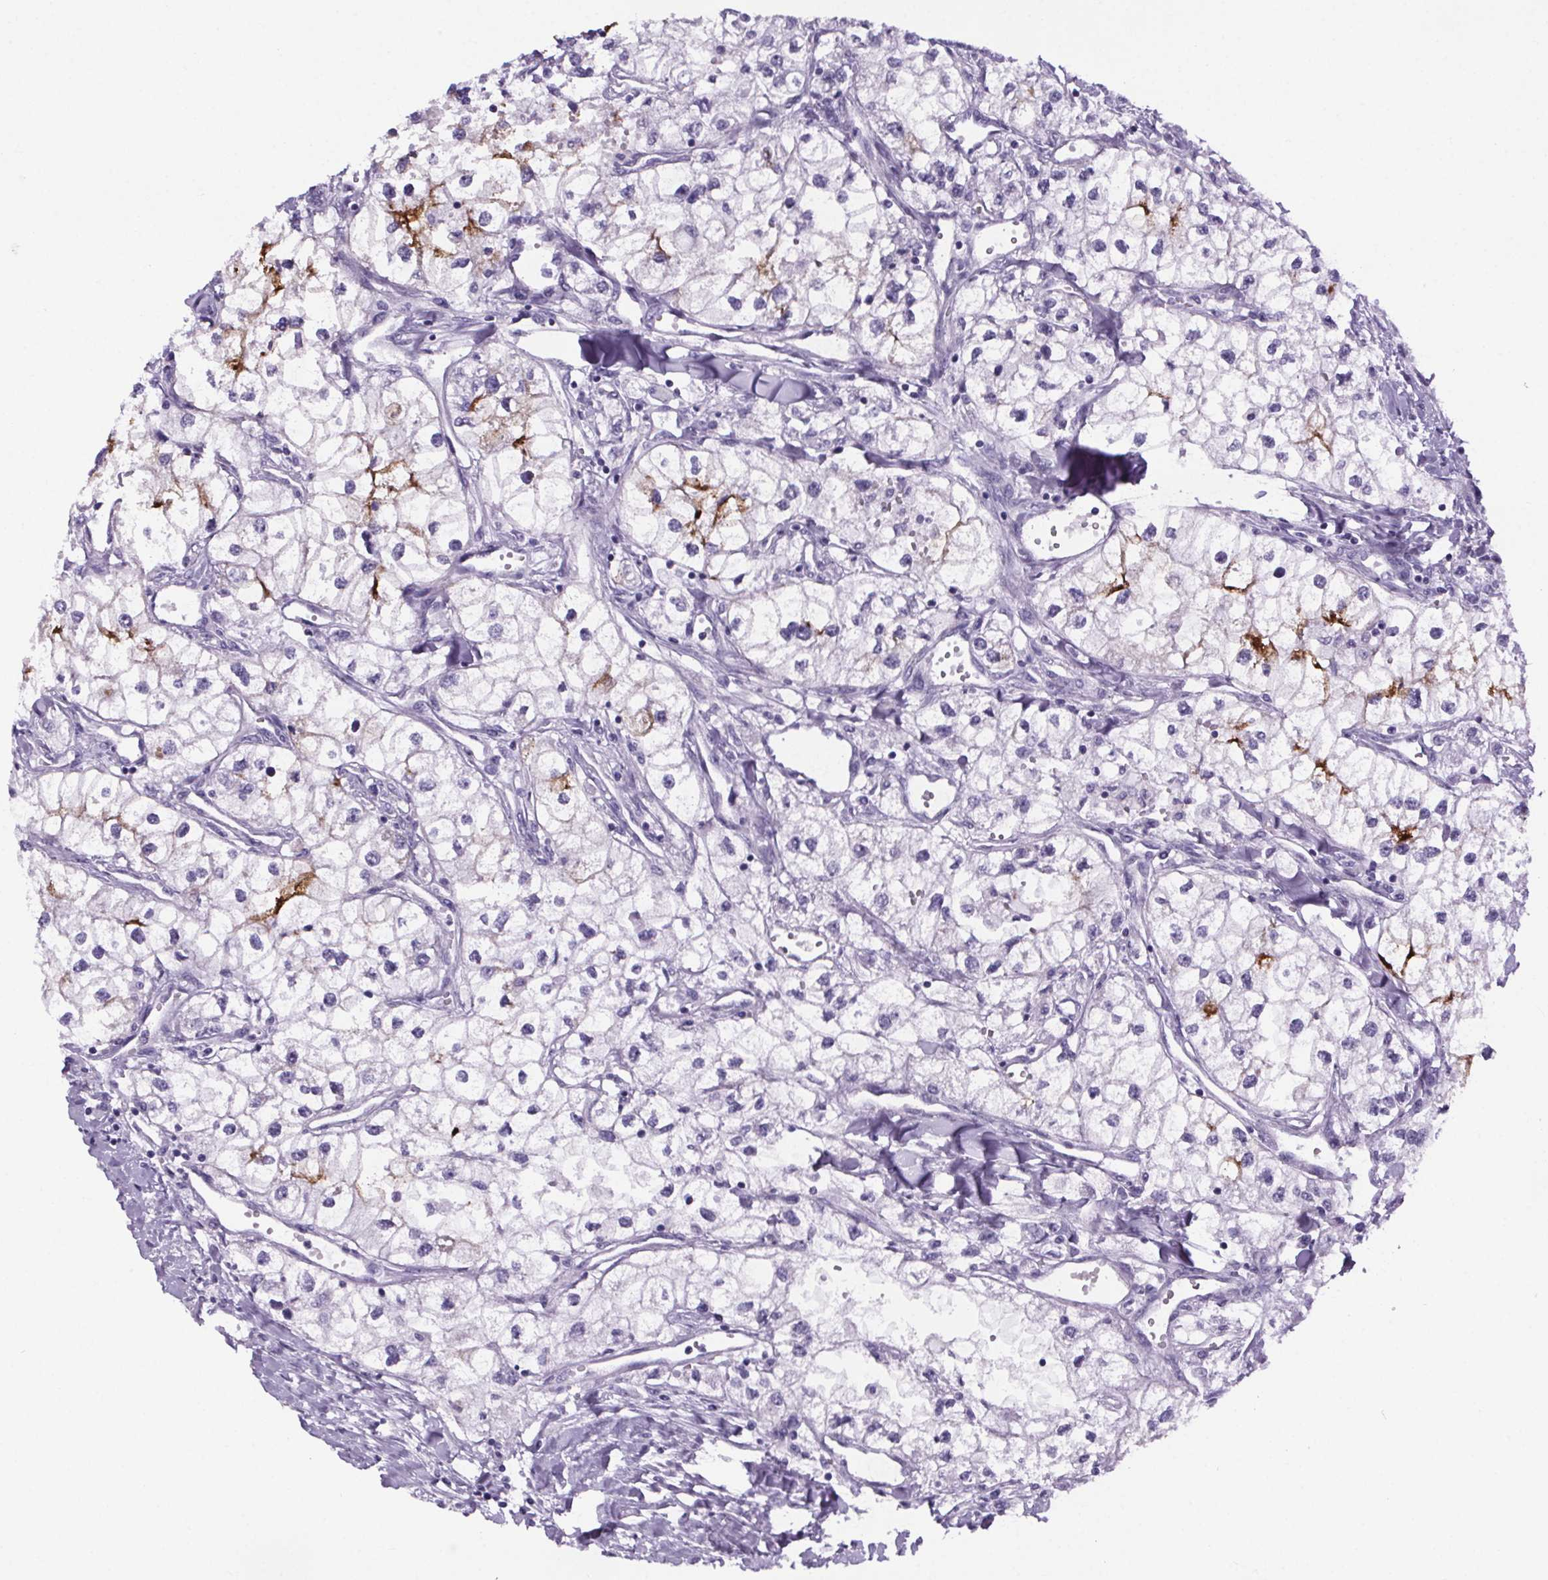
{"staining": {"intensity": "moderate", "quantity": "<25%", "location": "cytoplasmic/membranous"}, "tissue": "renal cancer", "cell_type": "Tumor cells", "image_type": "cancer", "snomed": [{"axis": "morphology", "description": "Adenocarcinoma, NOS"}, {"axis": "topography", "description": "Kidney"}], "caption": "IHC (DAB (3,3'-diaminobenzidine)) staining of human renal cancer (adenocarcinoma) demonstrates moderate cytoplasmic/membranous protein expression in approximately <25% of tumor cells.", "gene": "CUBN", "patient": {"sex": "male", "age": 59}}